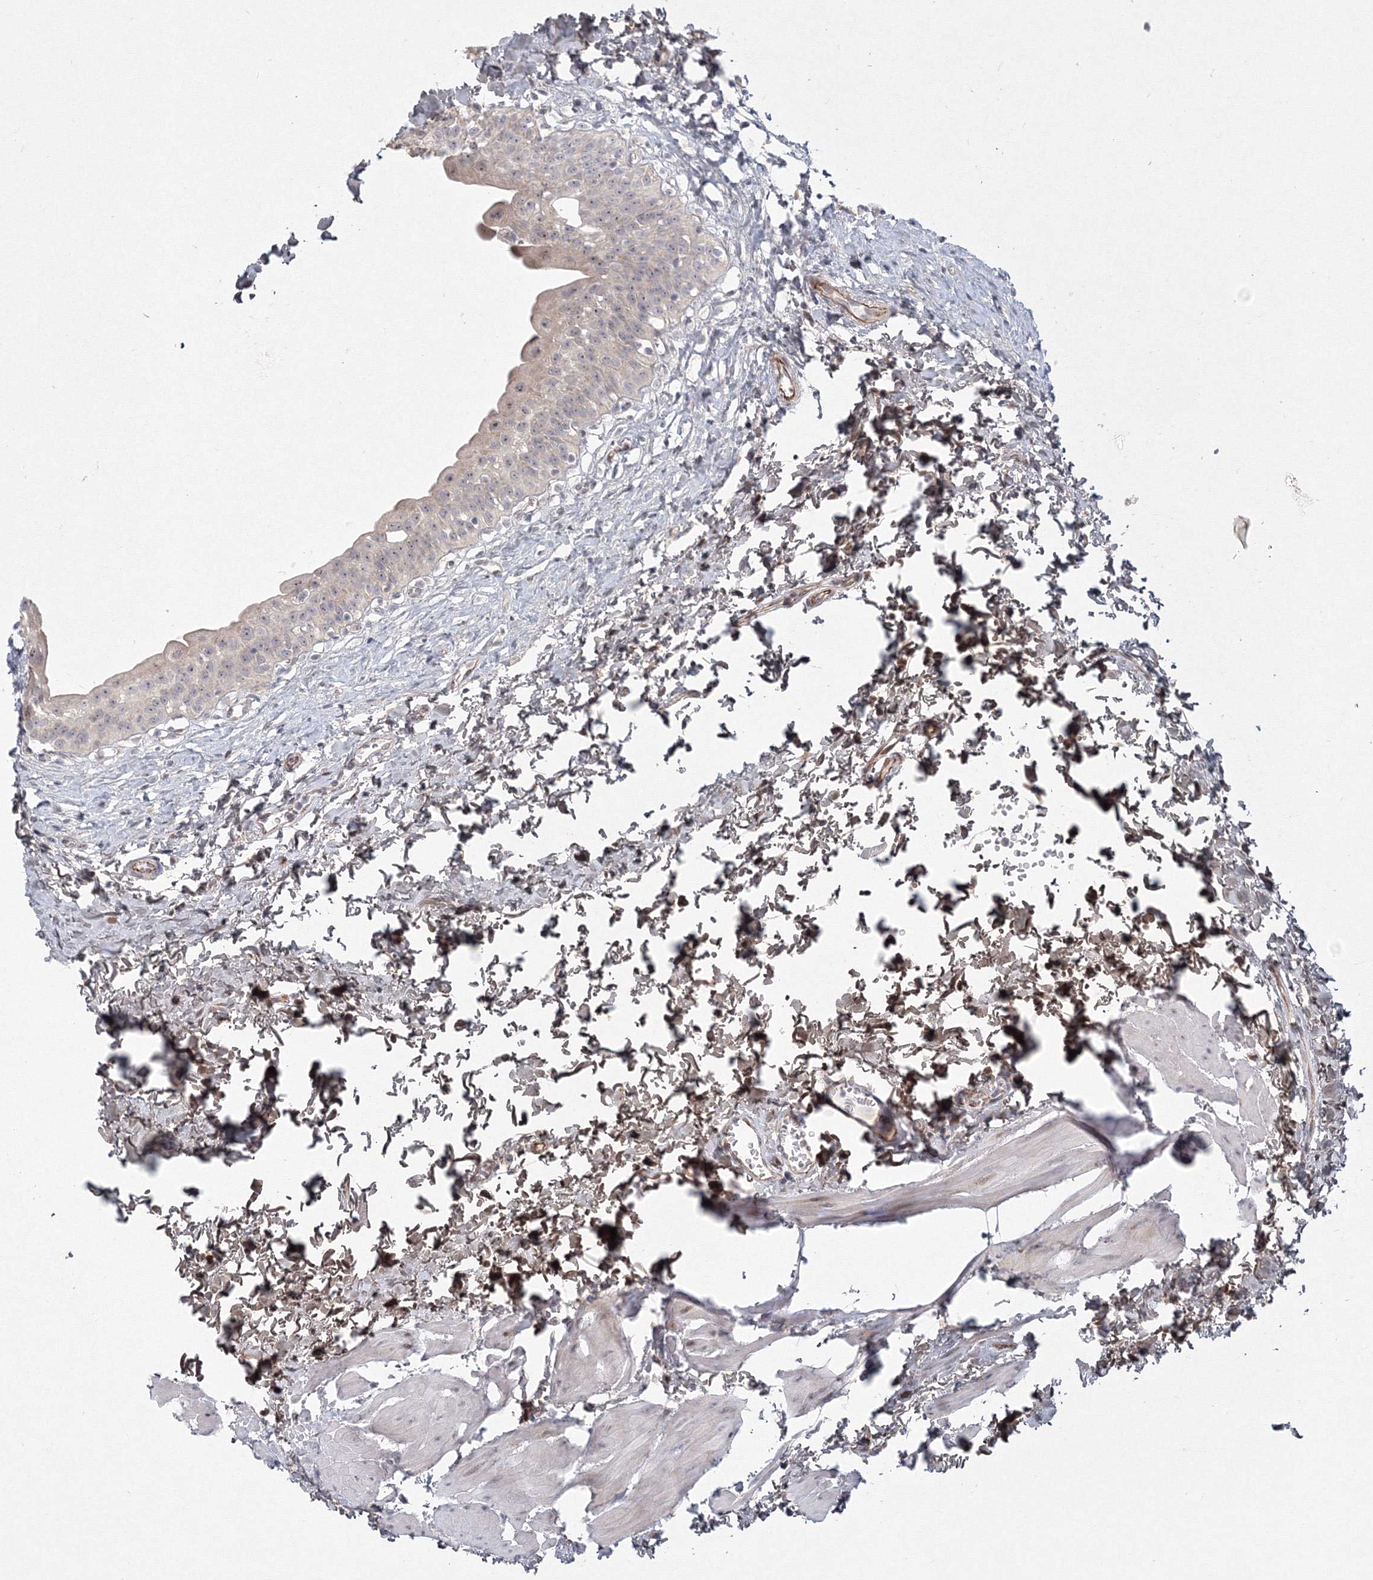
{"staining": {"intensity": "weak", "quantity": "<25%", "location": "cytoplasmic/membranous,nuclear"}, "tissue": "urinary bladder", "cell_type": "Urothelial cells", "image_type": "normal", "snomed": [{"axis": "morphology", "description": "Normal tissue, NOS"}, {"axis": "topography", "description": "Urinary bladder"}], "caption": "High power microscopy photomicrograph of an IHC image of unremarkable urinary bladder, revealing no significant staining in urothelial cells.", "gene": "WDR49", "patient": {"sex": "male", "age": 51}}